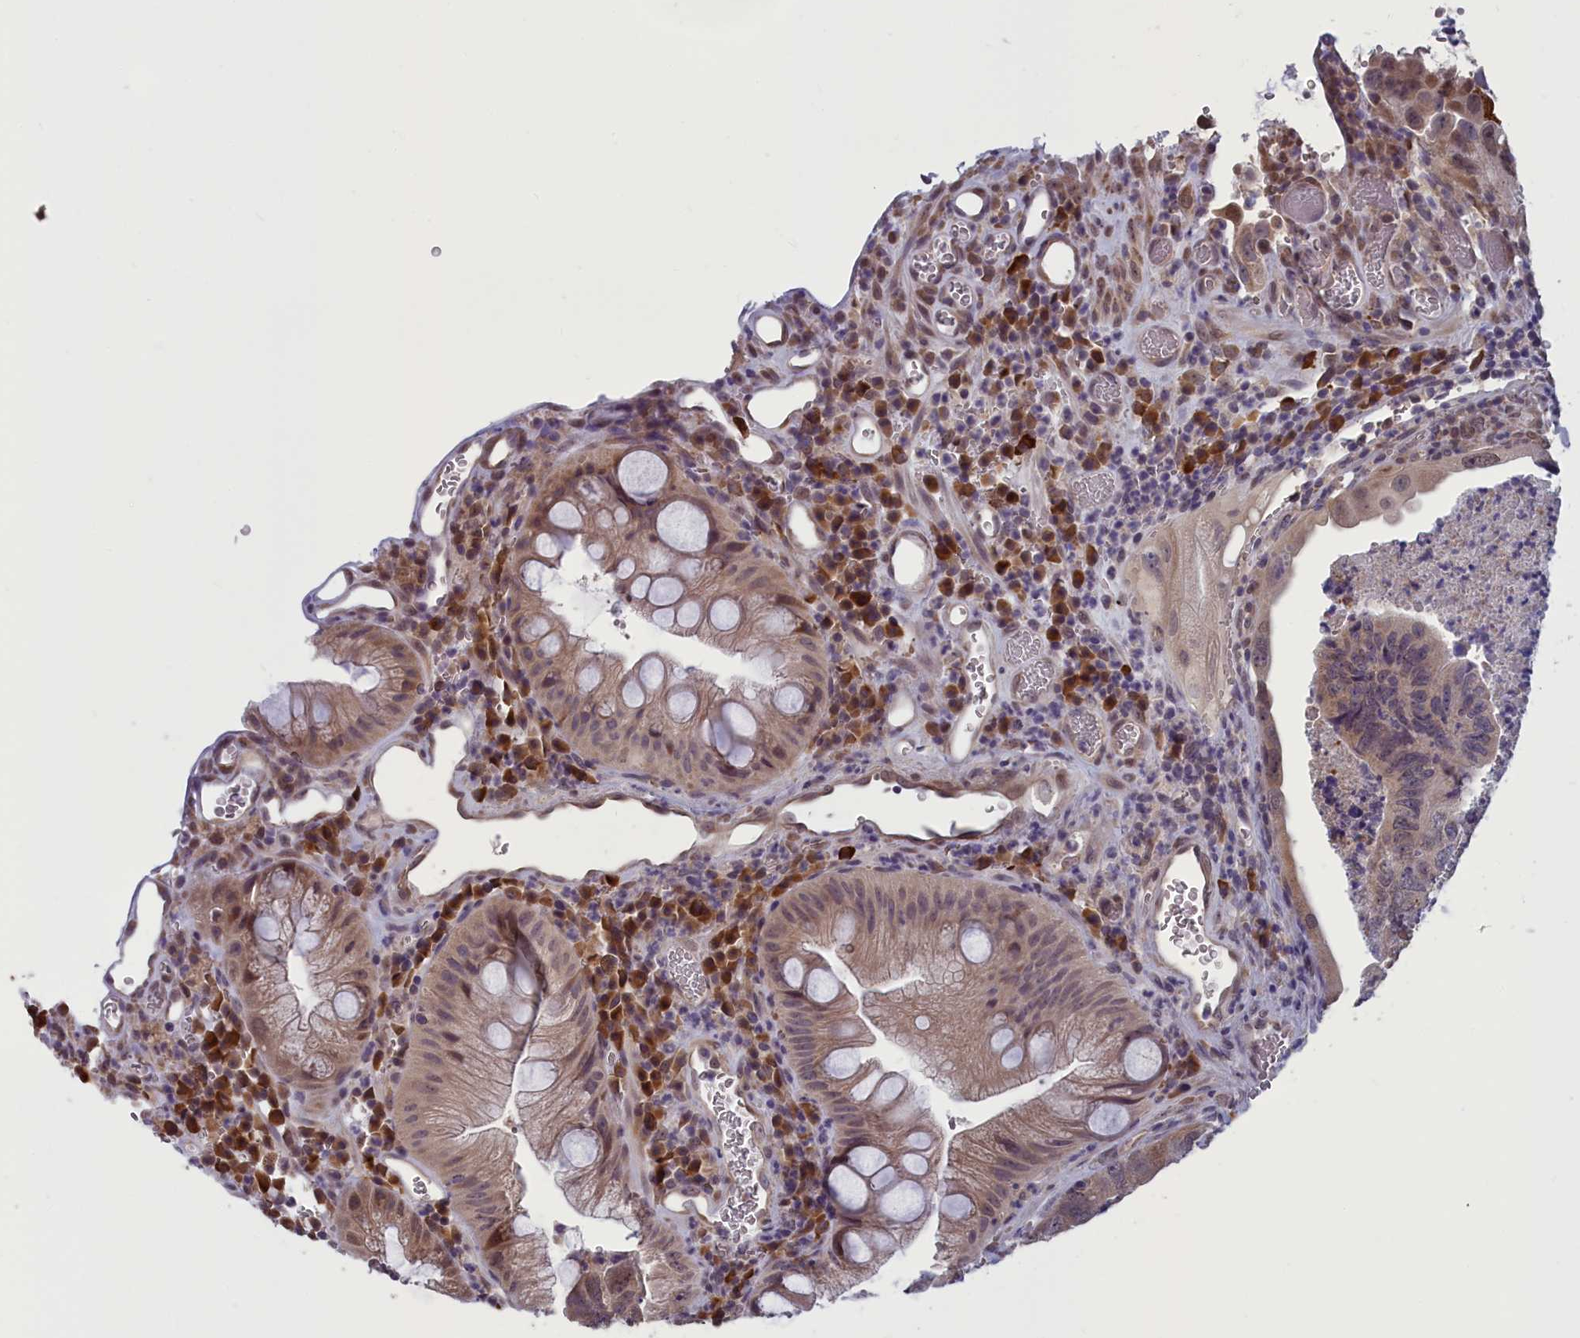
{"staining": {"intensity": "moderate", "quantity": "25%-75%", "location": "cytoplasmic/membranous"}, "tissue": "colorectal cancer", "cell_type": "Tumor cells", "image_type": "cancer", "snomed": [{"axis": "morphology", "description": "Adenocarcinoma, NOS"}, {"axis": "topography", "description": "Rectum"}], "caption": "Immunohistochemistry (IHC) (DAB (3,3'-diaminobenzidine)) staining of colorectal cancer (adenocarcinoma) exhibits moderate cytoplasmic/membranous protein expression in approximately 25%-75% of tumor cells.", "gene": "MRI1", "patient": {"sex": "male", "age": 63}}